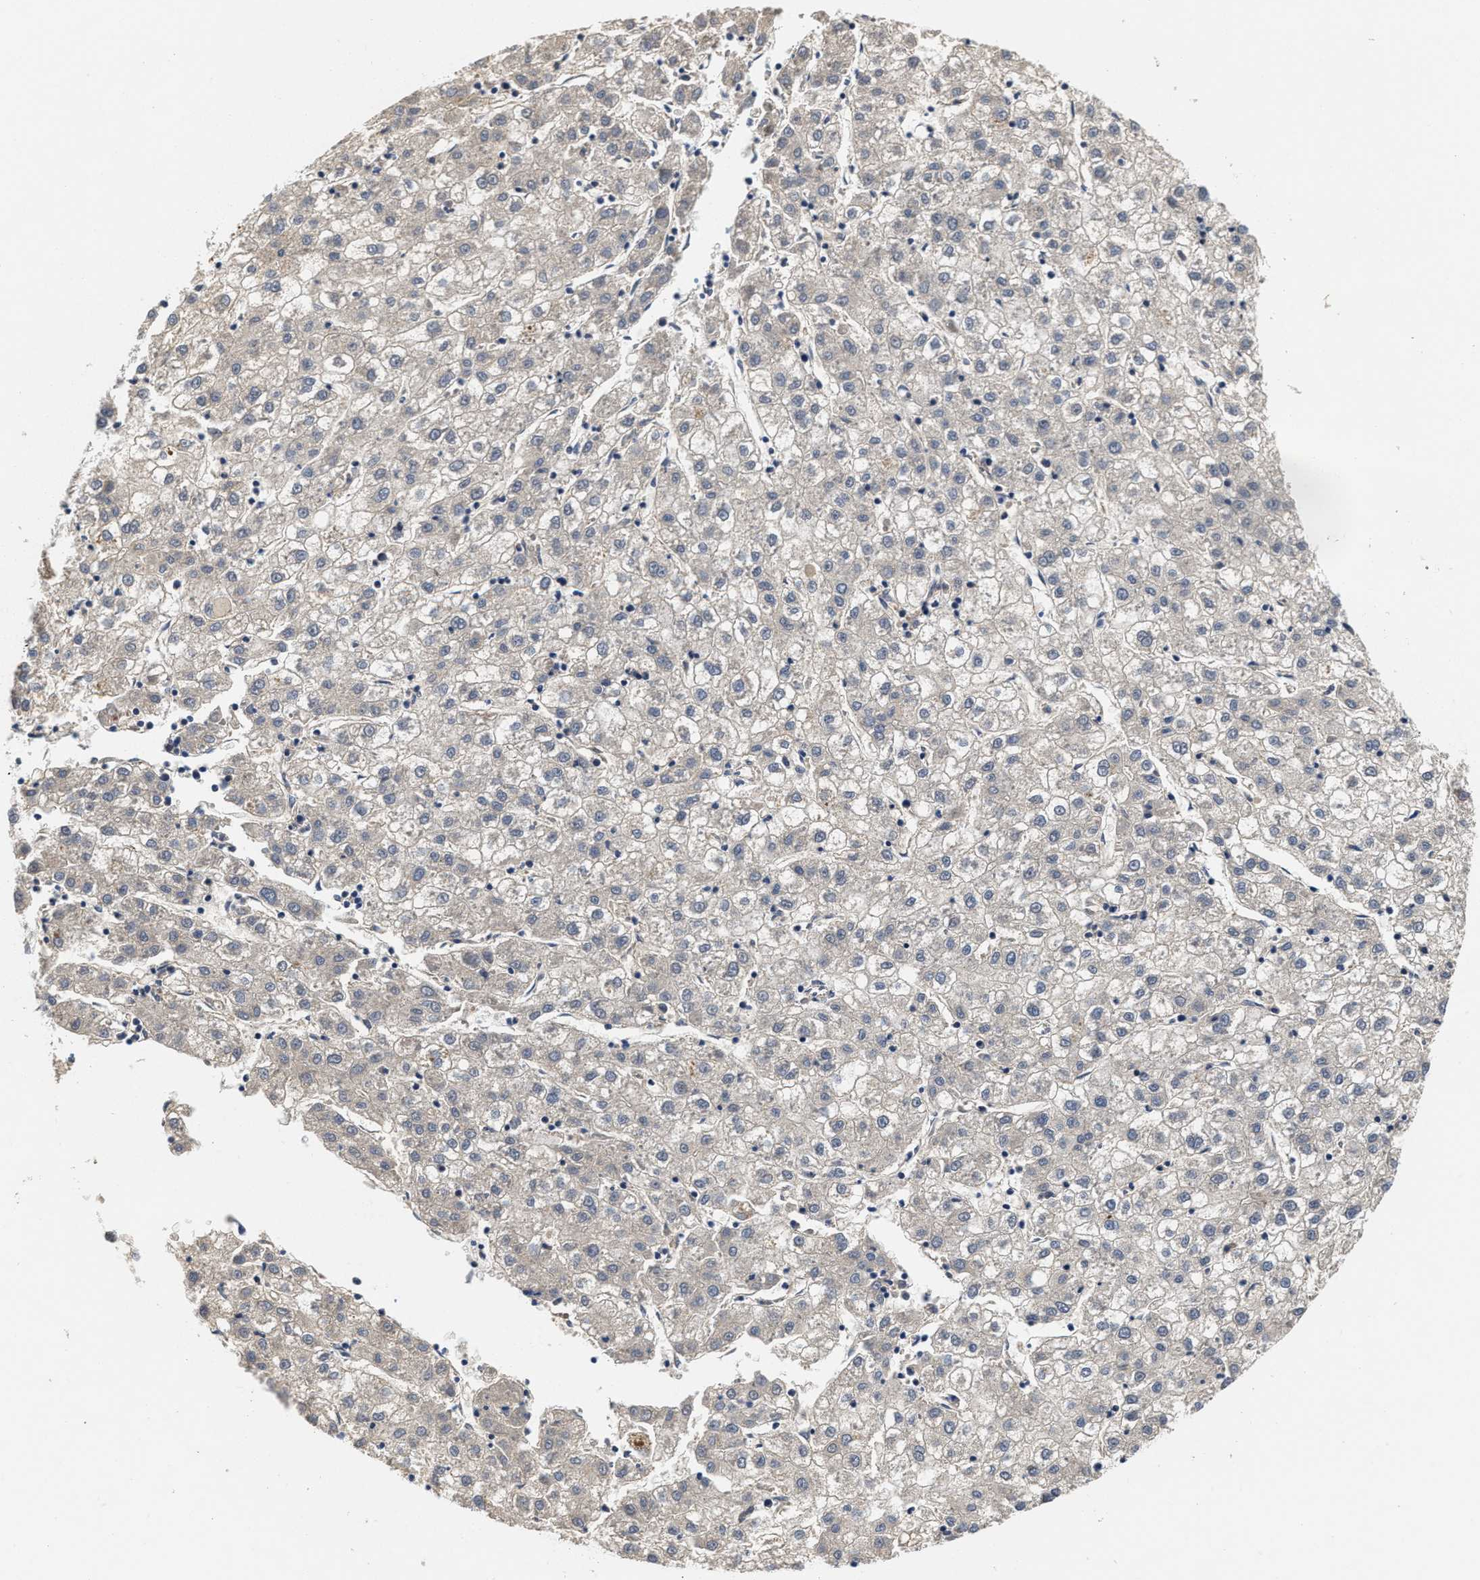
{"staining": {"intensity": "negative", "quantity": "none", "location": "none"}, "tissue": "liver cancer", "cell_type": "Tumor cells", "image_type": "cancer", "snomed": [{"axis": "morphology", "description": "Carcinoma, Hepatocellular, NOS"}, {"axis": "topography", "description": "Liver"}], "caption": "Human liver cancer (hepatocellular carcinoma) stained for a protein using immunohistochemistry reveals no expression in tumor cells.", "gene": "SCYL2", "patient": {"sex": "male", "age": 72}}